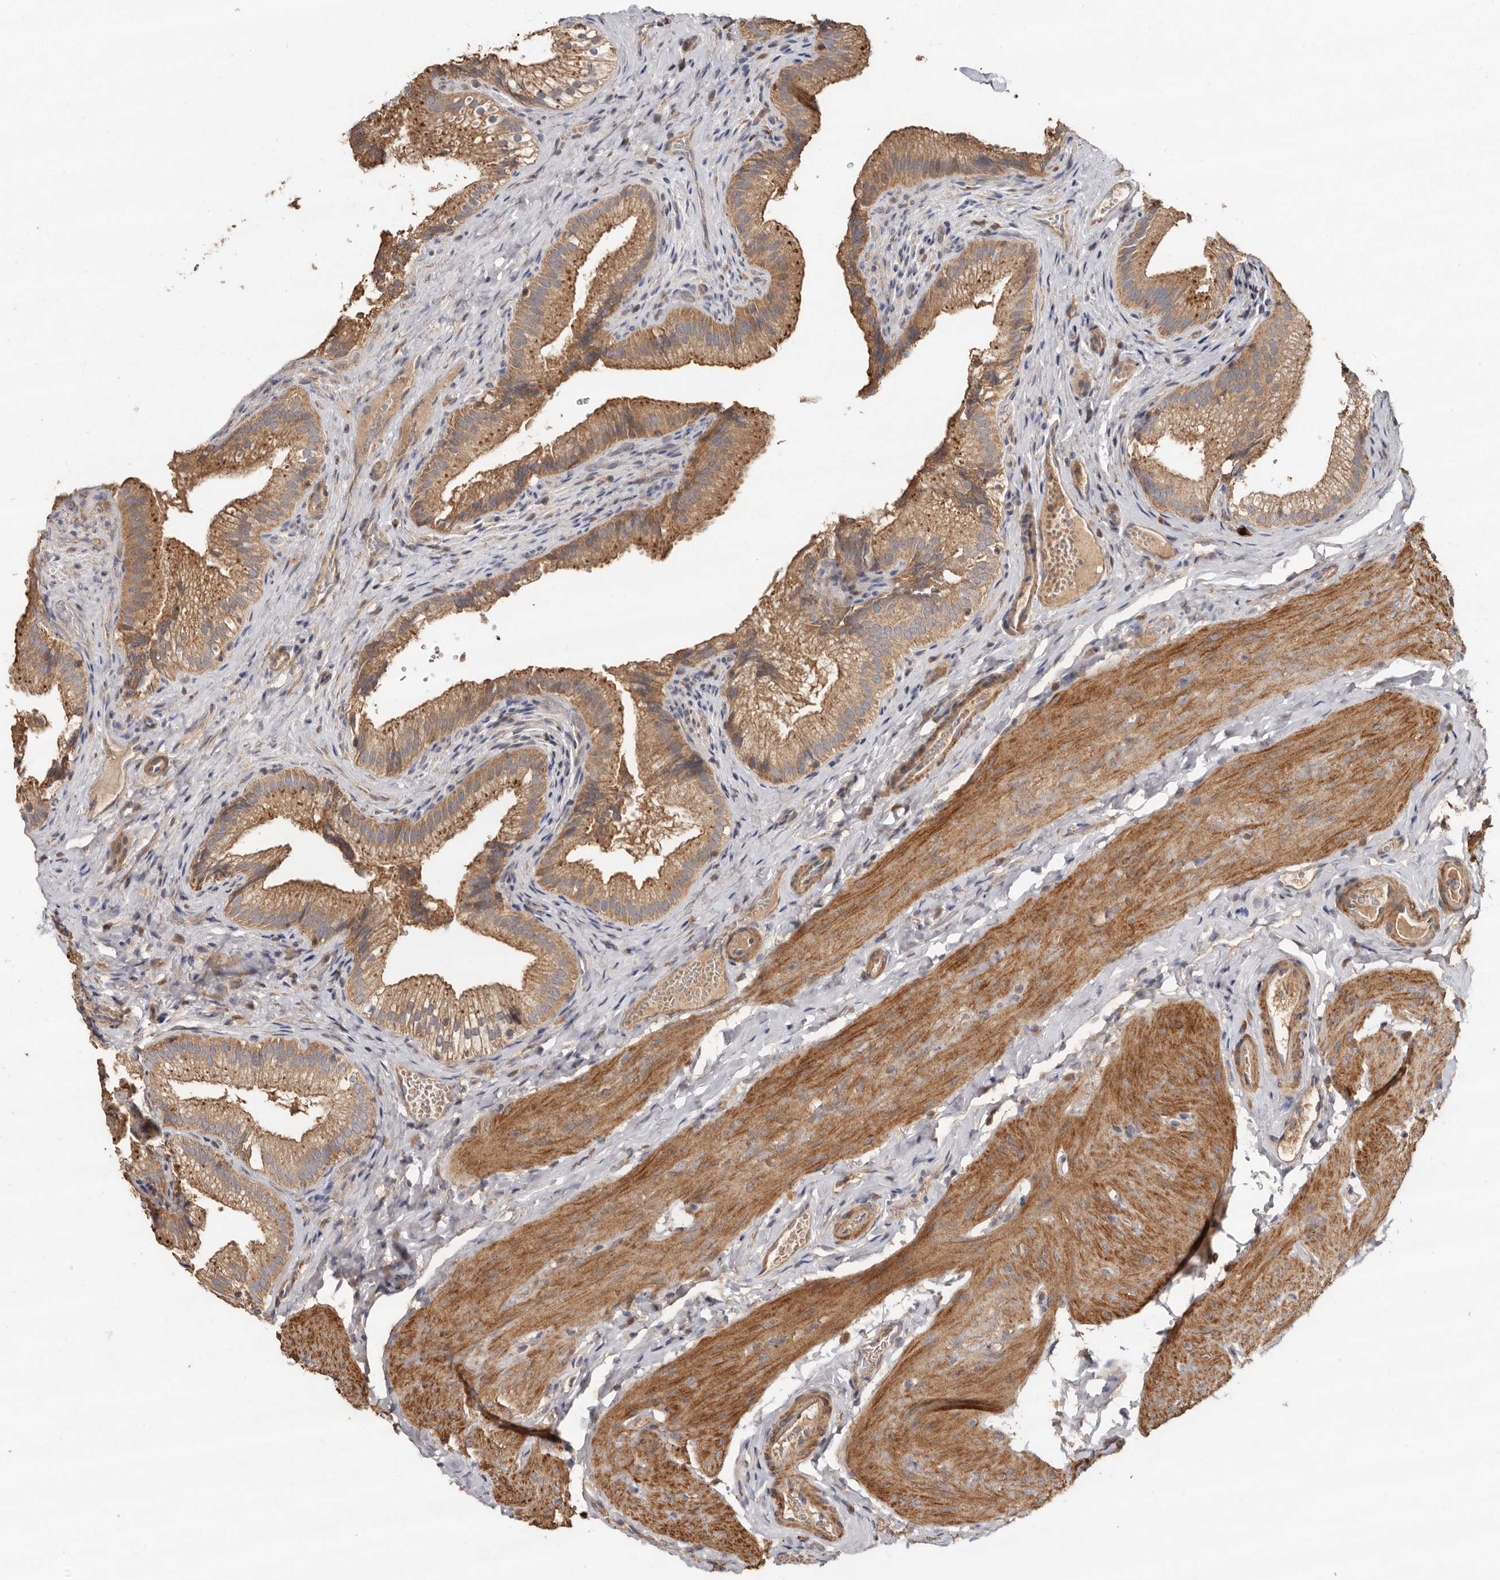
{"staining": {"intensity": "moderate", "quantity": ">75%", "location": "cytoplasmic/membranous"}, "tissue": "gallbladder", "cell_type": "Glandular cells", "image_type": "normal", "snomed": [{"axis": "morphology", "description": "Normal tissue, NOS"}, {"axis": "topography", "description": "Gallbladder"}], "caption": "Immunohistochemistry (IHC) histopathology image of unremarkable gallbladder: gallbladder stained using IHC shows medium levels of moderate protein expression localized specifically in the cytoplasmic/membranous of glandular cells, appearing as a cytoplasmic/membranous brown color.", "gene": "RWDD1", "patient": {"sex": "female", "age": 30}}